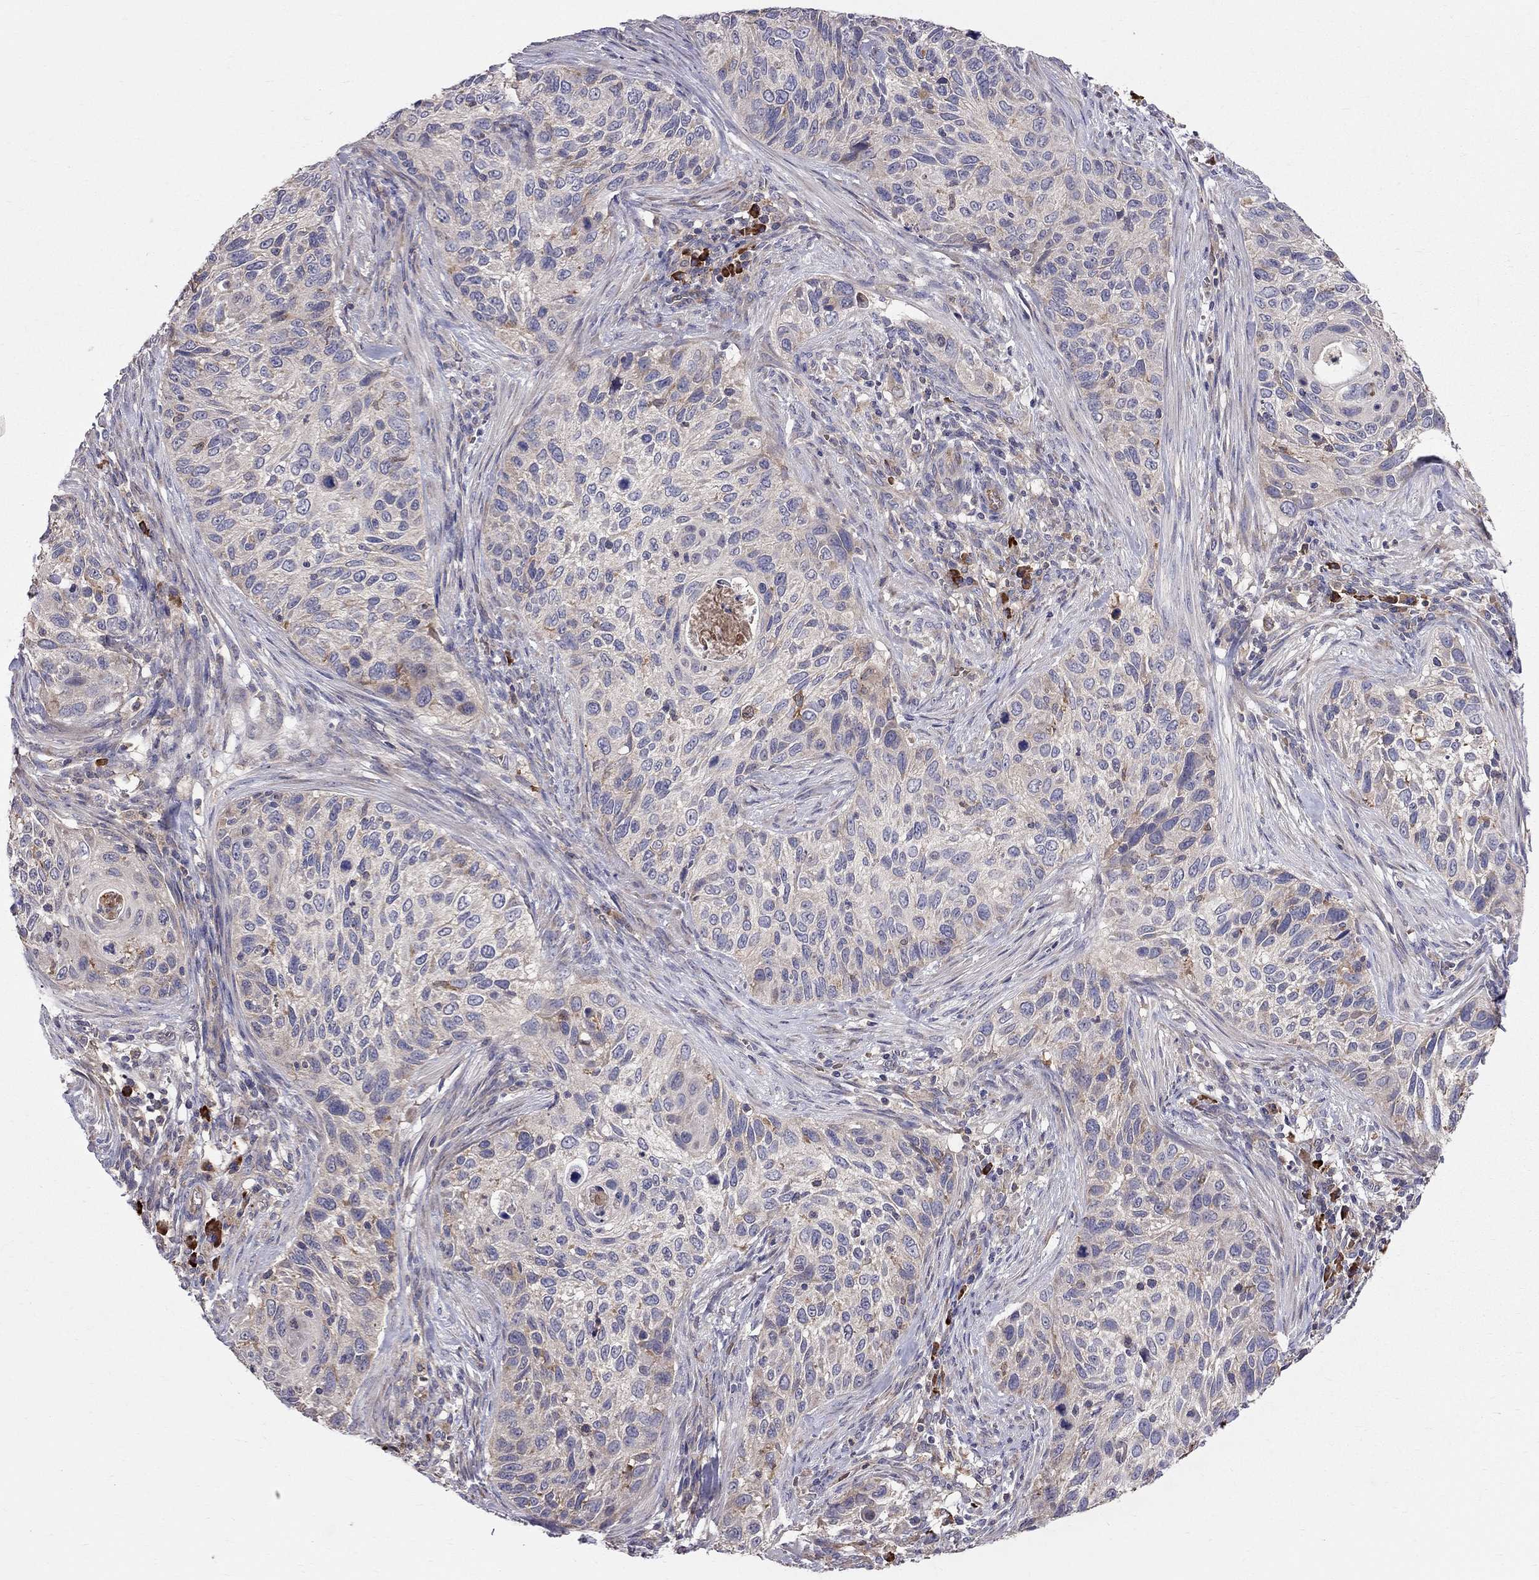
{"staining": {"intensity": "weak", "quantity": "<25%", "location": "cytoplasmic/membranous"}, "tissue": "cervical cancer", "cell_type": "Tumor cells", "image_type": "cancer", "snomed": [{"axis": "morphology", "description": "Squamous cell carcinoma, NOS"}, {"axis": "topography", "description": "Cervix"}], "caption": "A high-resolution histopathology image shows immunohistochemistry staining of cervical cancer (squamous cell carcinoma), which demonstrates no significant expression in tumor cells.", "gene": "PIK3CG", "patient": {"sex": "female", "age": 70}}